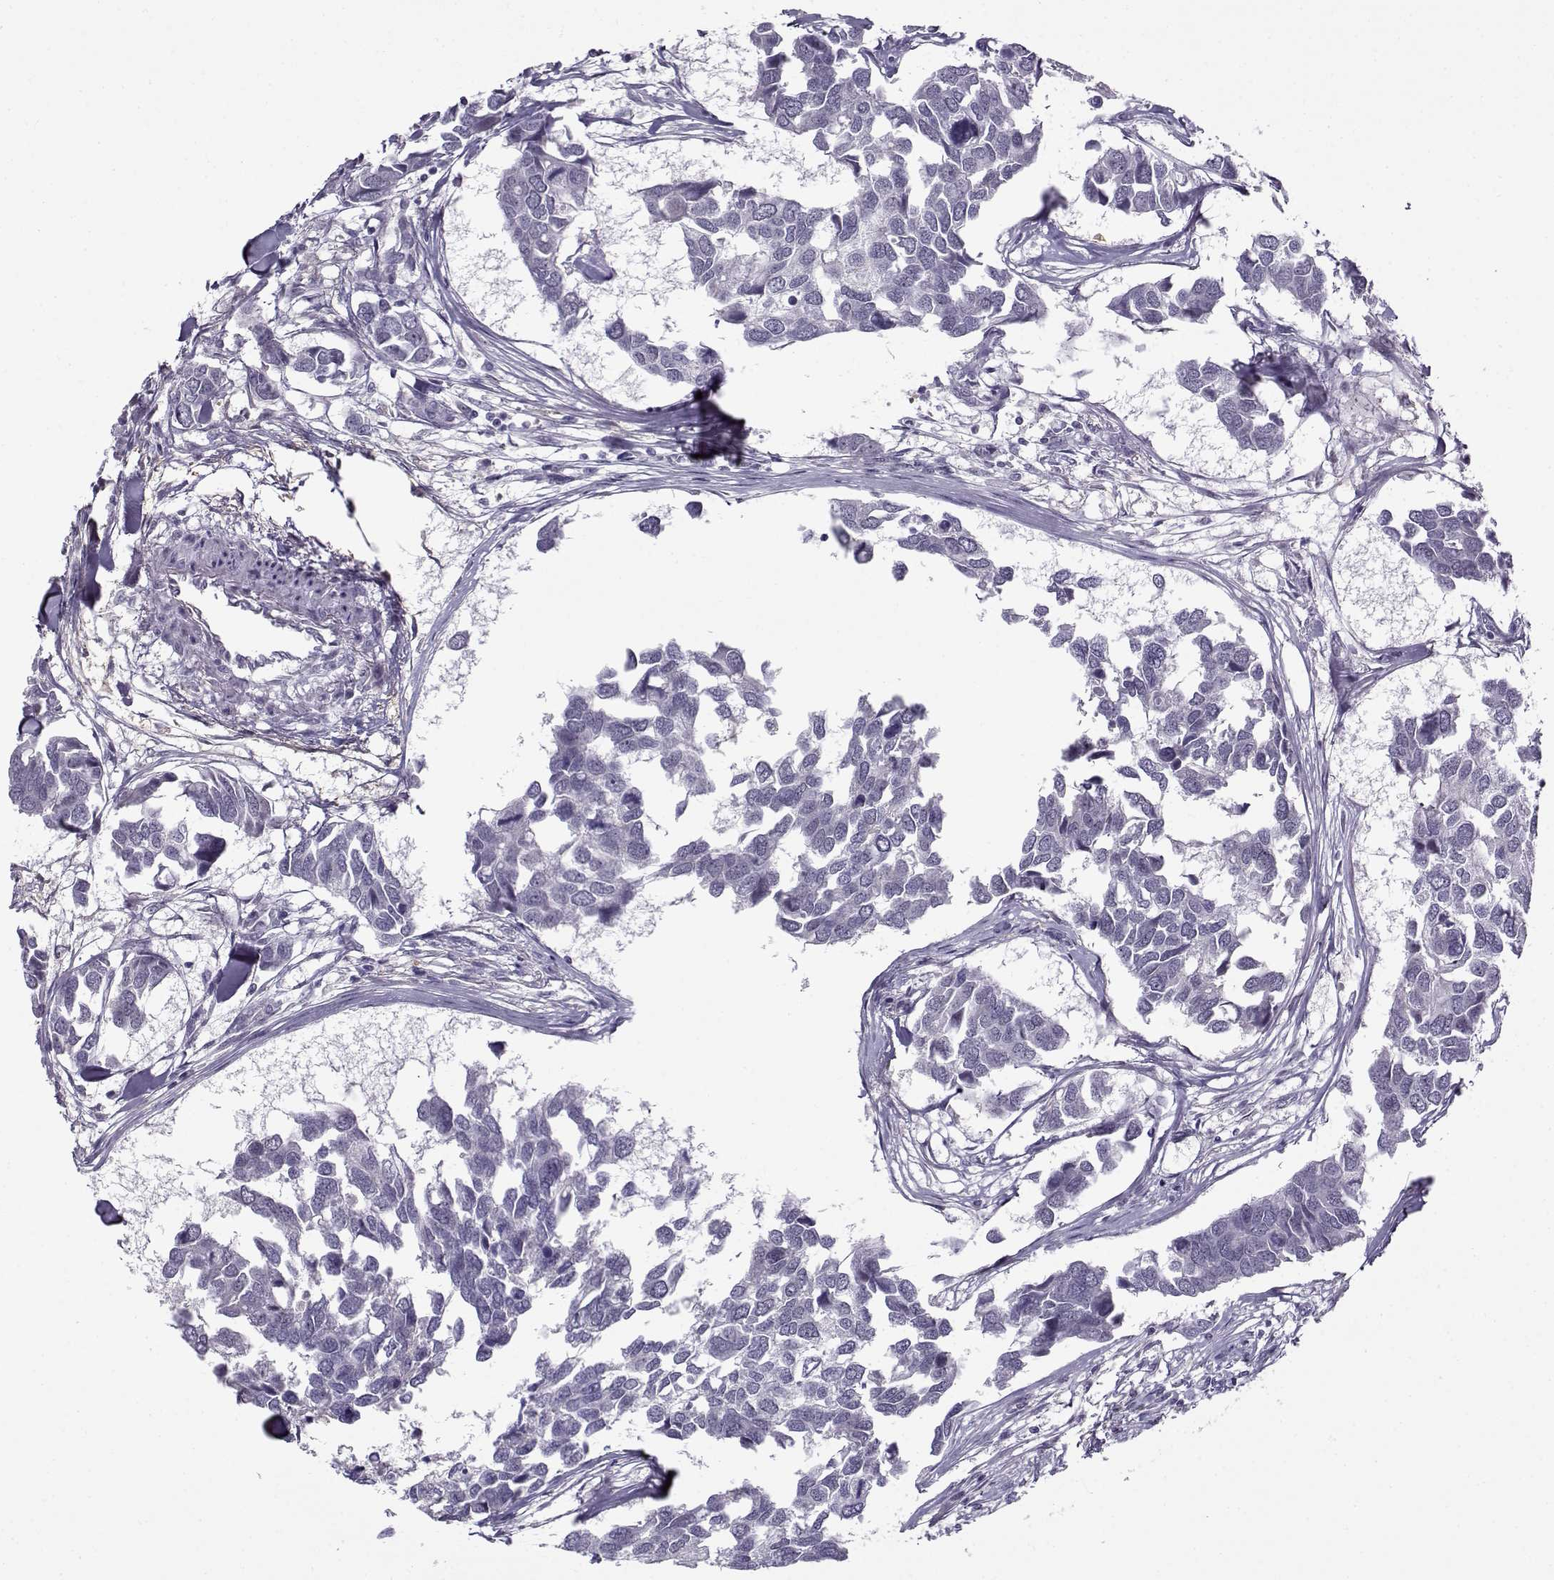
{"staining": {"intensity": "negative", "quantity": "none", "location": "none"}, "tissue": "breast cancer", "cell_type": "Tumor cells", "image_type": "cancer", "snomed": [{"axis": "morphology", "description": "Duct carcinoma"}, {"axis": "topography", "description": "Breast"}], "caption": "A histopathology image of human breast cancer is negative for staining in tumor cells. (Brightfield microscopy of DAB (3,3'-diaminobenzidine) immunohistochemistry (IHC) at high magnification).", "gene": "BACH1", "patient": {"sex": "female", "age": 83}}